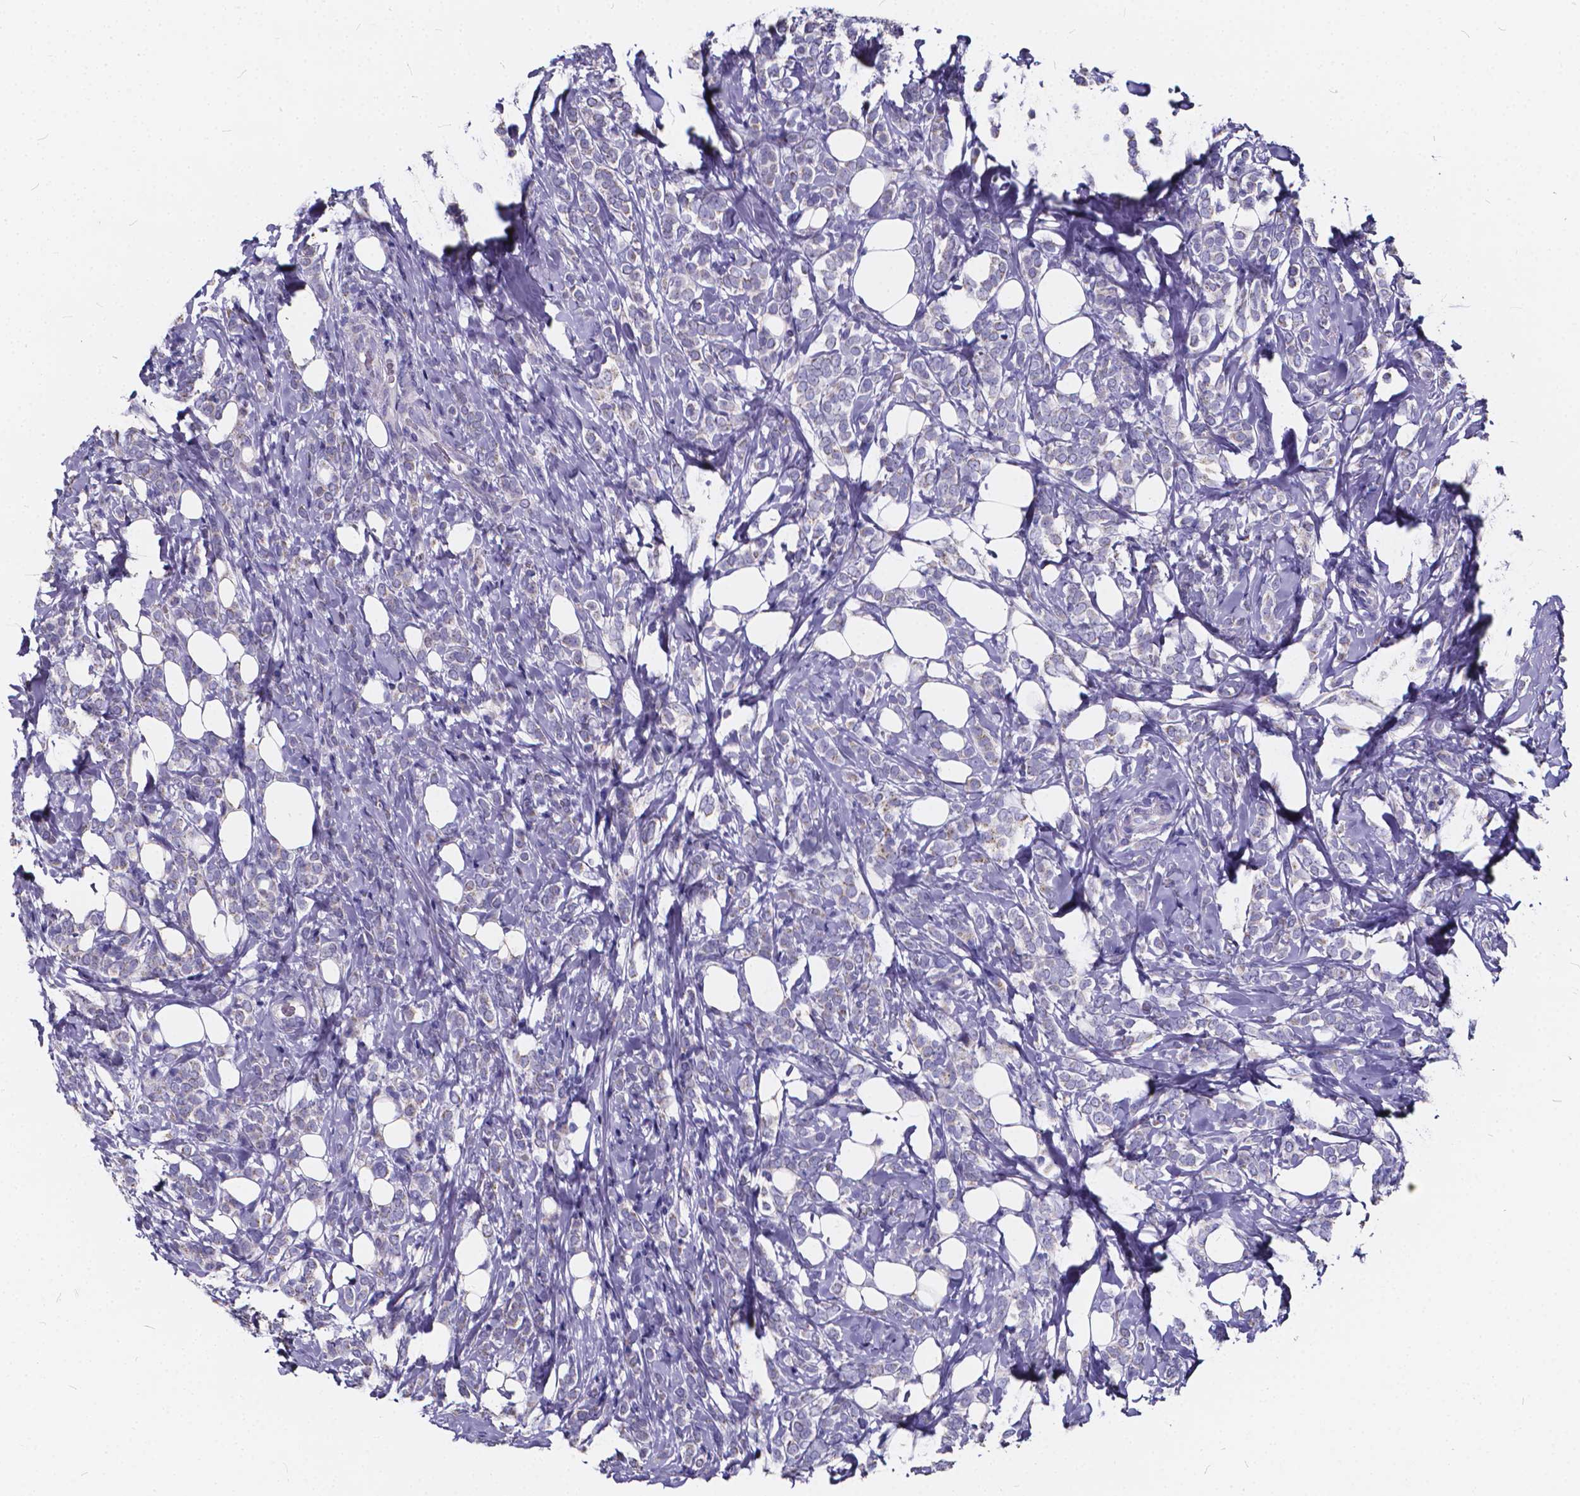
{"staining": {"intensity": "negative", "quantity": "none", "location": "none"}, "tissue": "breast cancer", "cell_type": "Tumor cells", "image_type": "cancer", "snomed": [{"axis": "morphology", "description": "Lobular carcinoma"}, {"axis": "topography", "description": "Breast"}], "caption": "An immunohistochemistry image of breast lobular carcinoma is shown. There is no staining in tumor cells of breast lobular carcinoma. The staining was performed using DAB (3,3'-diaminobenzidine) to visualize the protein expression in brown, while the nuclei were stained in blue with hematoxylin (Magnification: 20x).", "gene": "SPEF2", "patient": {"sex": "female", "age": 49}}